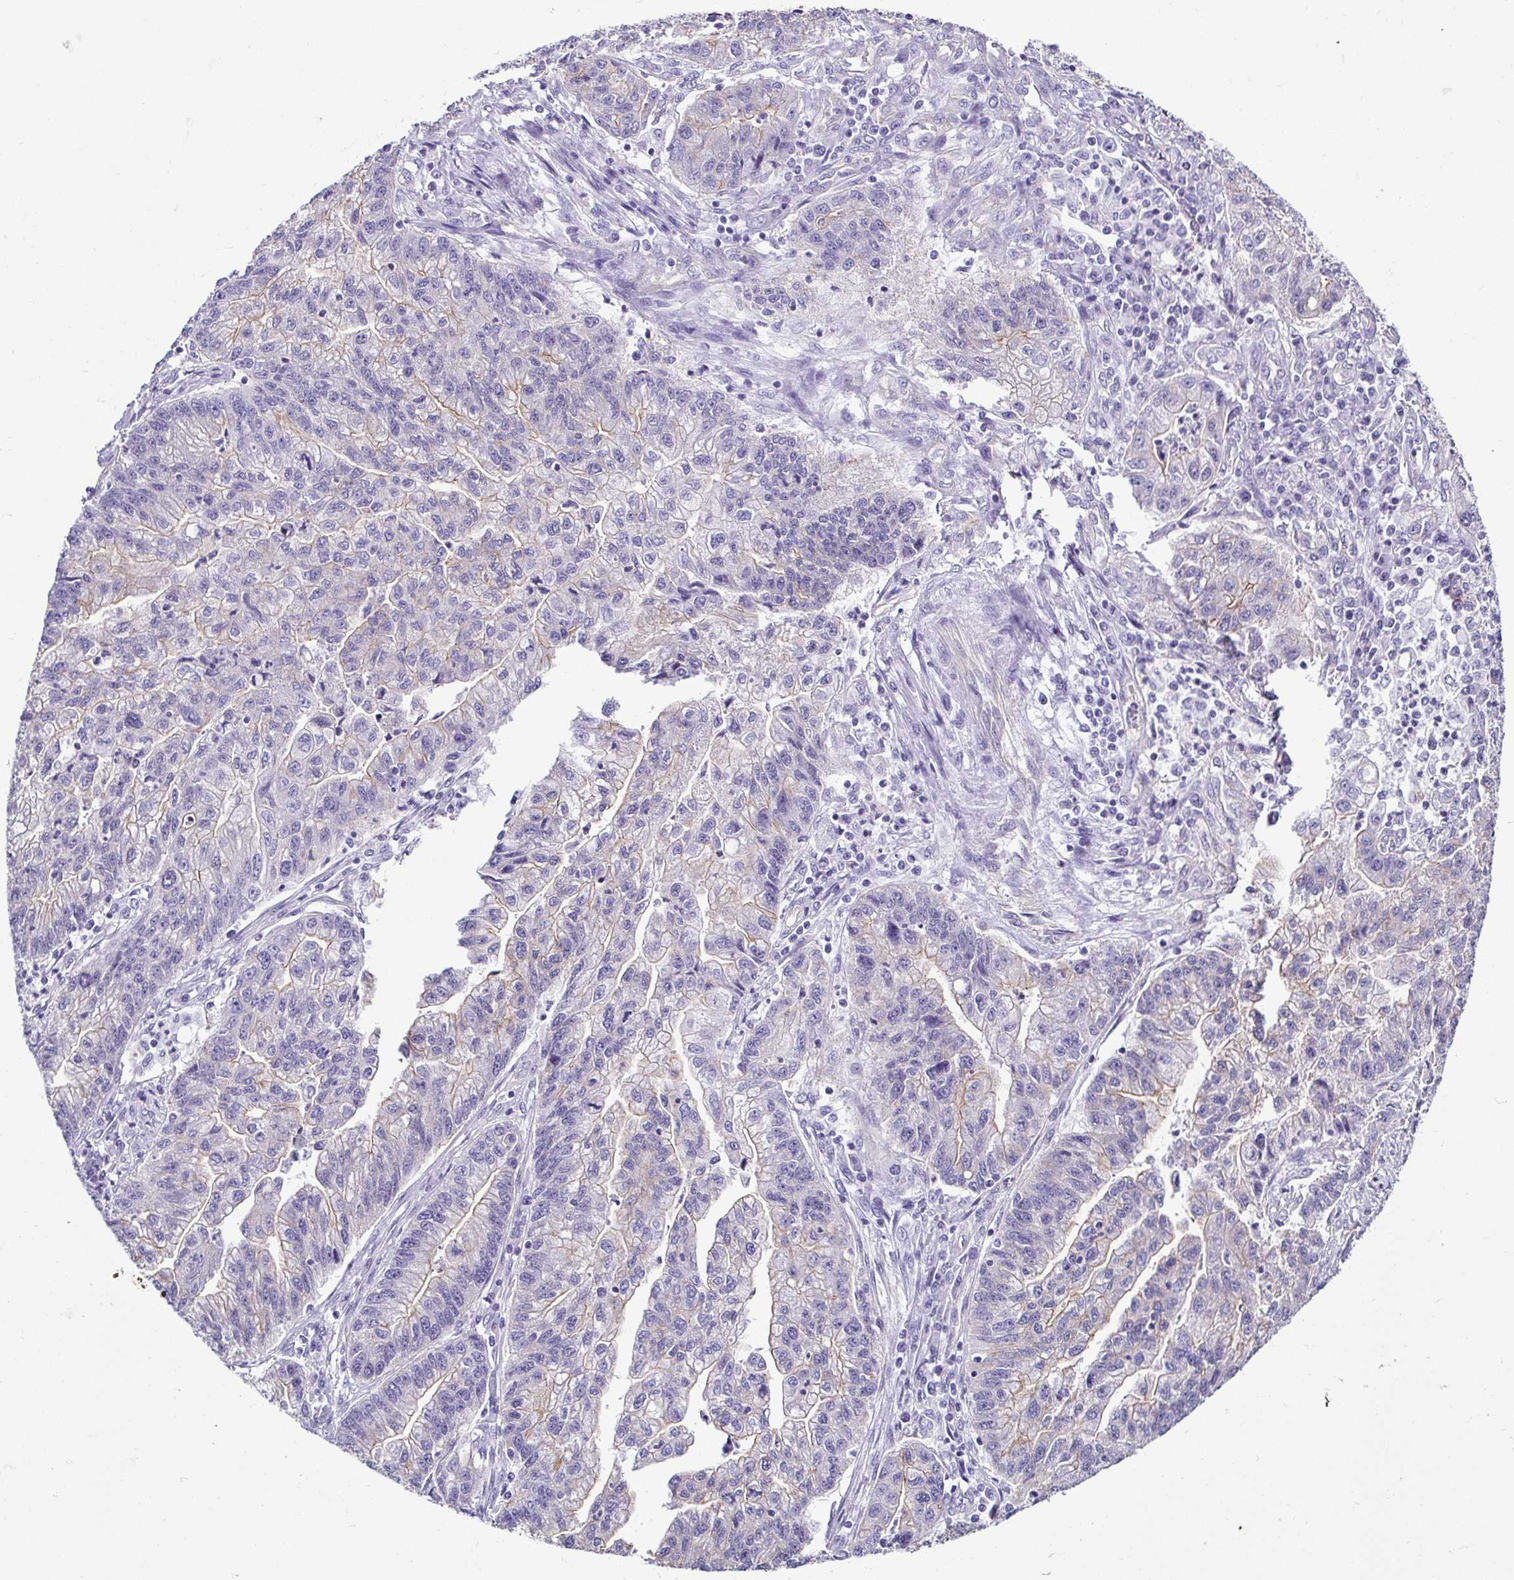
{"staining": {"intensity": "weak", "quantity": "<25%", "location": "cytoplasmic/membranous"}, "tissue": "stomach cancer", "cell_type": "Tumor cells", "image_type": "cancer", "snomed": [{"axis": "morphology", "description": "Adenocarcinoma, NOS"}, {"axis": "topography", "description": "Stomach"}], "caption": "Stomach adenocarcinoma was stained to show a protein in brown. There is no significant expression in tumor cells. The staining was performed using DAB to visualize the protein expression in brown, while the nuclei were stained in blue with hematoxylin (Magnification: 20x).", "gene": "CASP14", "patient": {"sex": "male", "age": 83}}